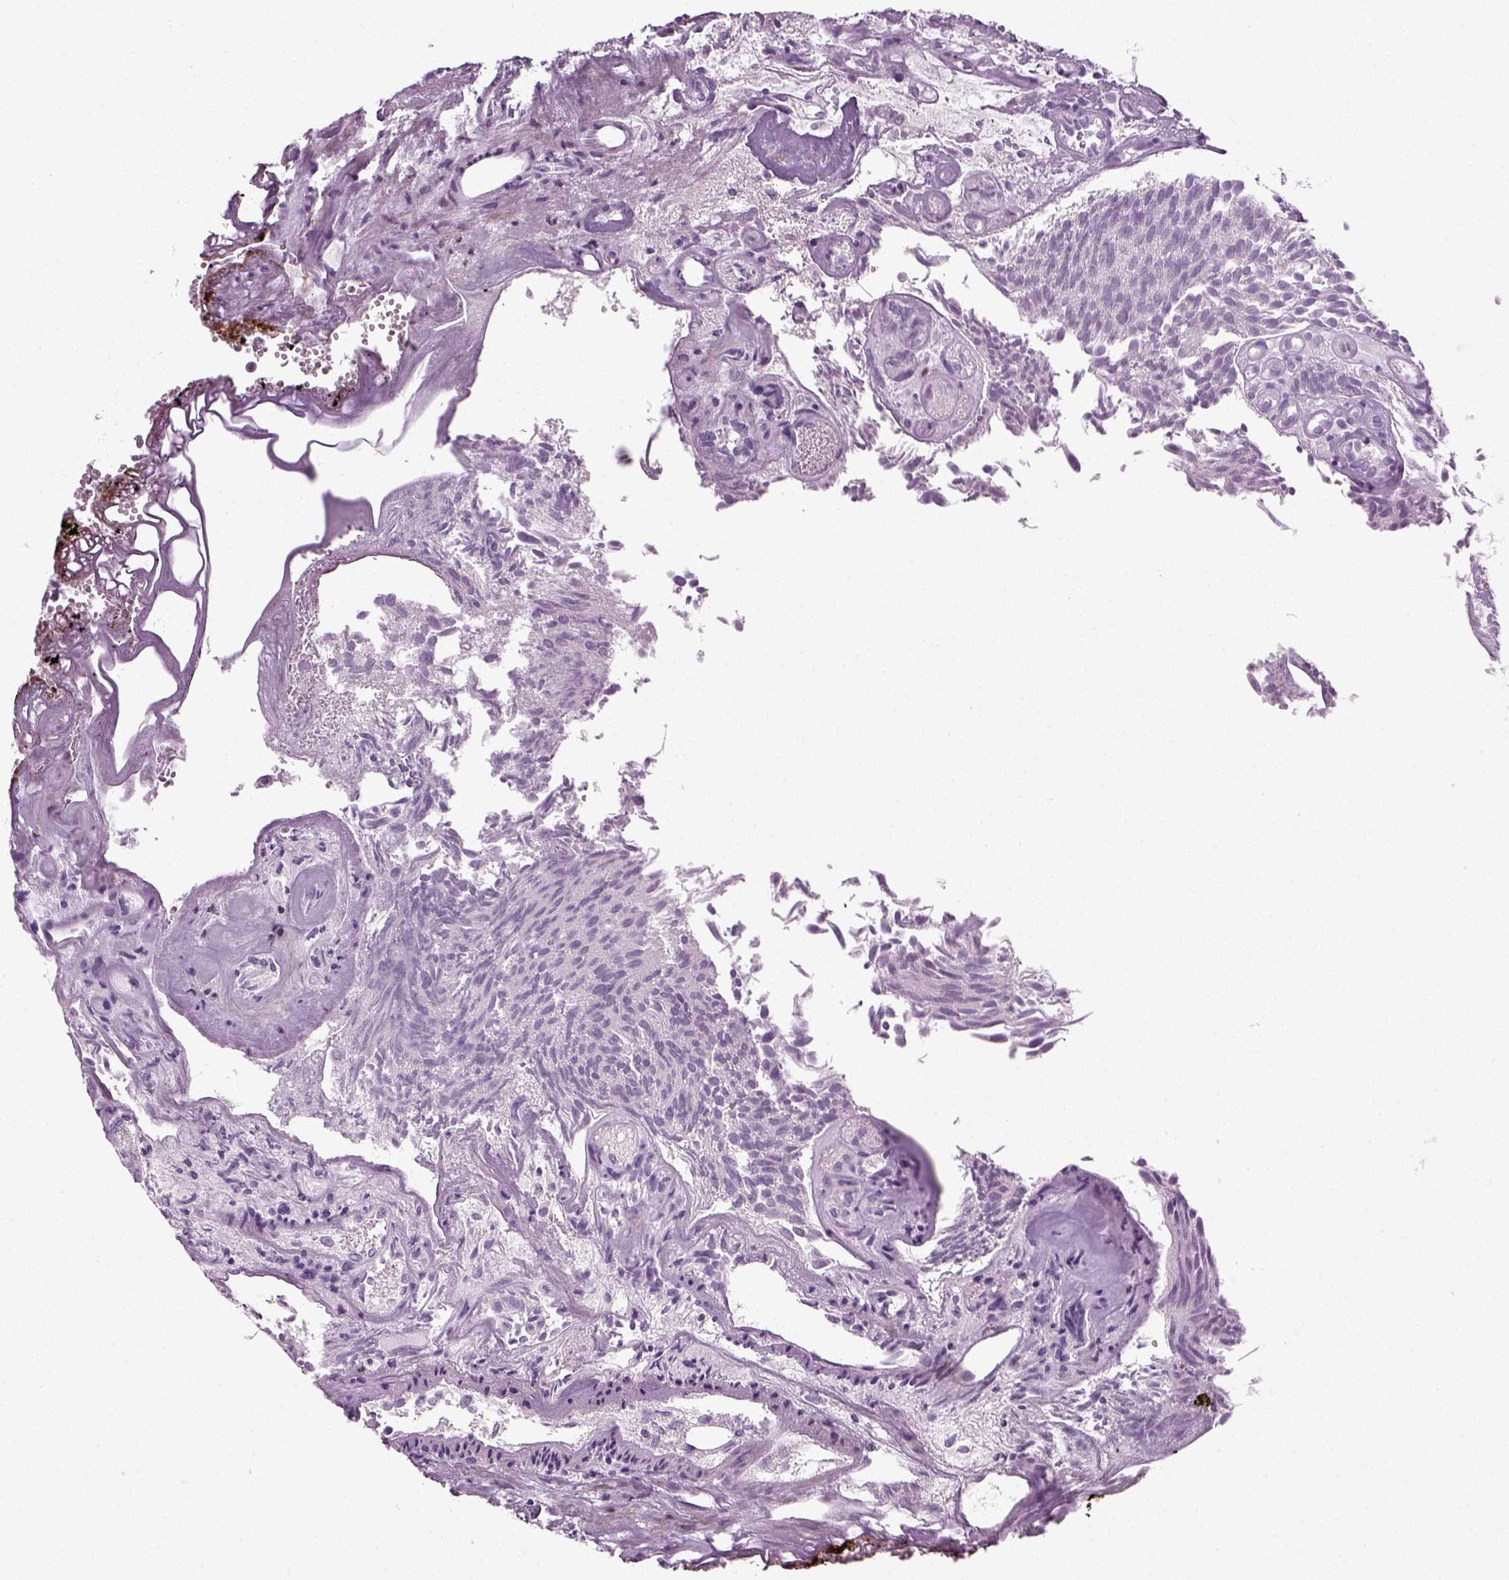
{"staining": {"intensity": "negative", "quantity": "none", "location": "none"}, "tissue": "urothelial cancer", "cell_type": "Tumor cells", "image_type": "cancer", "snomed": [{"axis": "morphology", "description": "Urothelial carcinoma, Low grade"}, {"axis": "topography", "description": "Urinary bladder"}], "caption": "The histopathology image exhibits no staining of tumor cells in low-grade urothelial carcinoma. (DAB (3,3'-diaminobenzidine) immunohistochemistry with hematoxylin counter stain).", "gene": "SYNGAP1", "patient": {"sex": "female", "age": 87}}